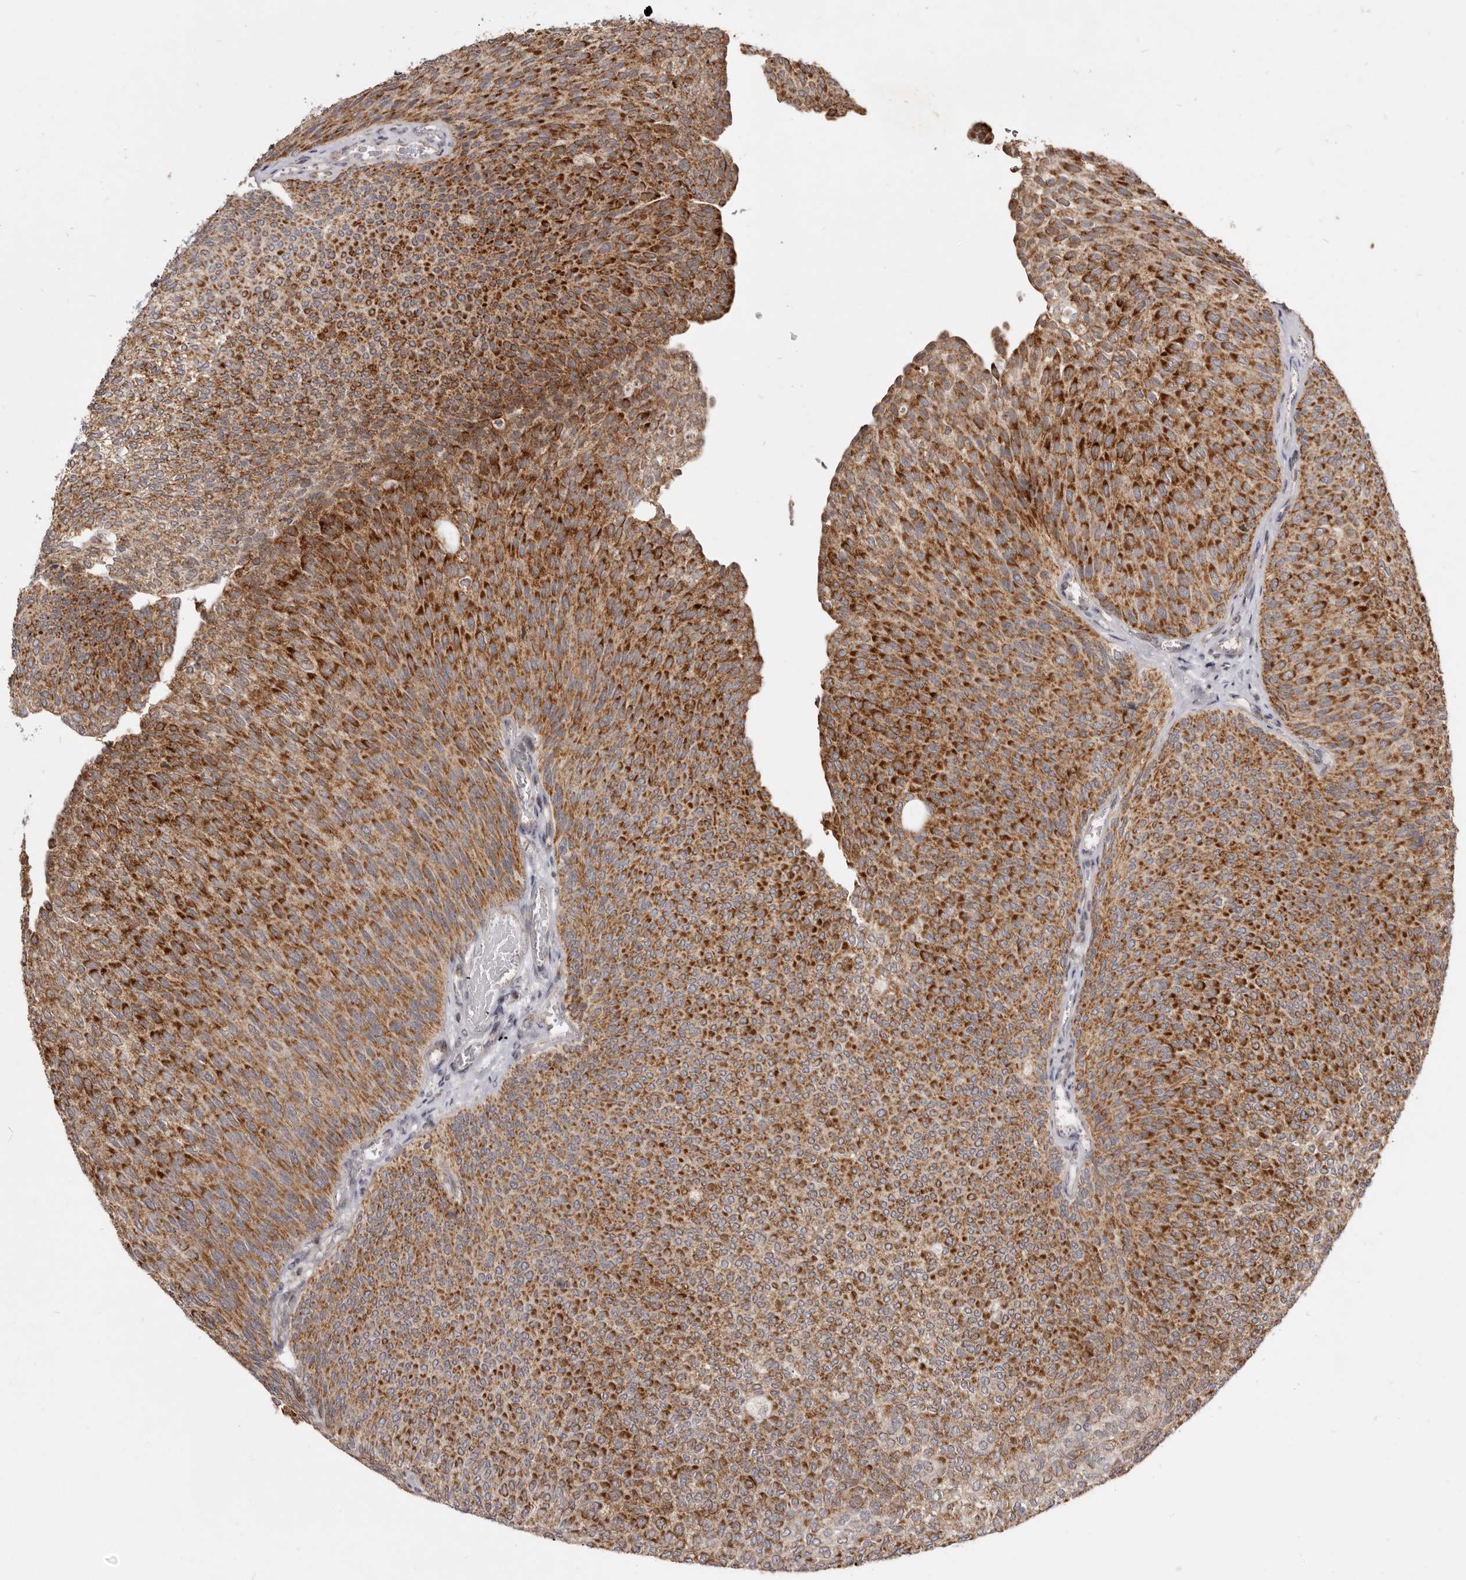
{"staining": {"intensity": "strong", "quantity": ">75%", "location": "cytoplasmic/membranous"}, "tissue": "urothelial cancer", "cell_type": "Tumor cells", "image_type": "cancer", "snomed": [{"axis": "morphology", "description": "Urothelial carcinoma, Low grade"}, {"axis": "topography", "description": "Urinary bladder"}], "caption": "A high amount of strong cytoplasmic/membranous positivity is present in approximately >75% of tumor cells in urothelial carcinoma (low-grade) tissue.", "gene": "THUMPD1", "patient": {"sex": "female", "age": 79}}